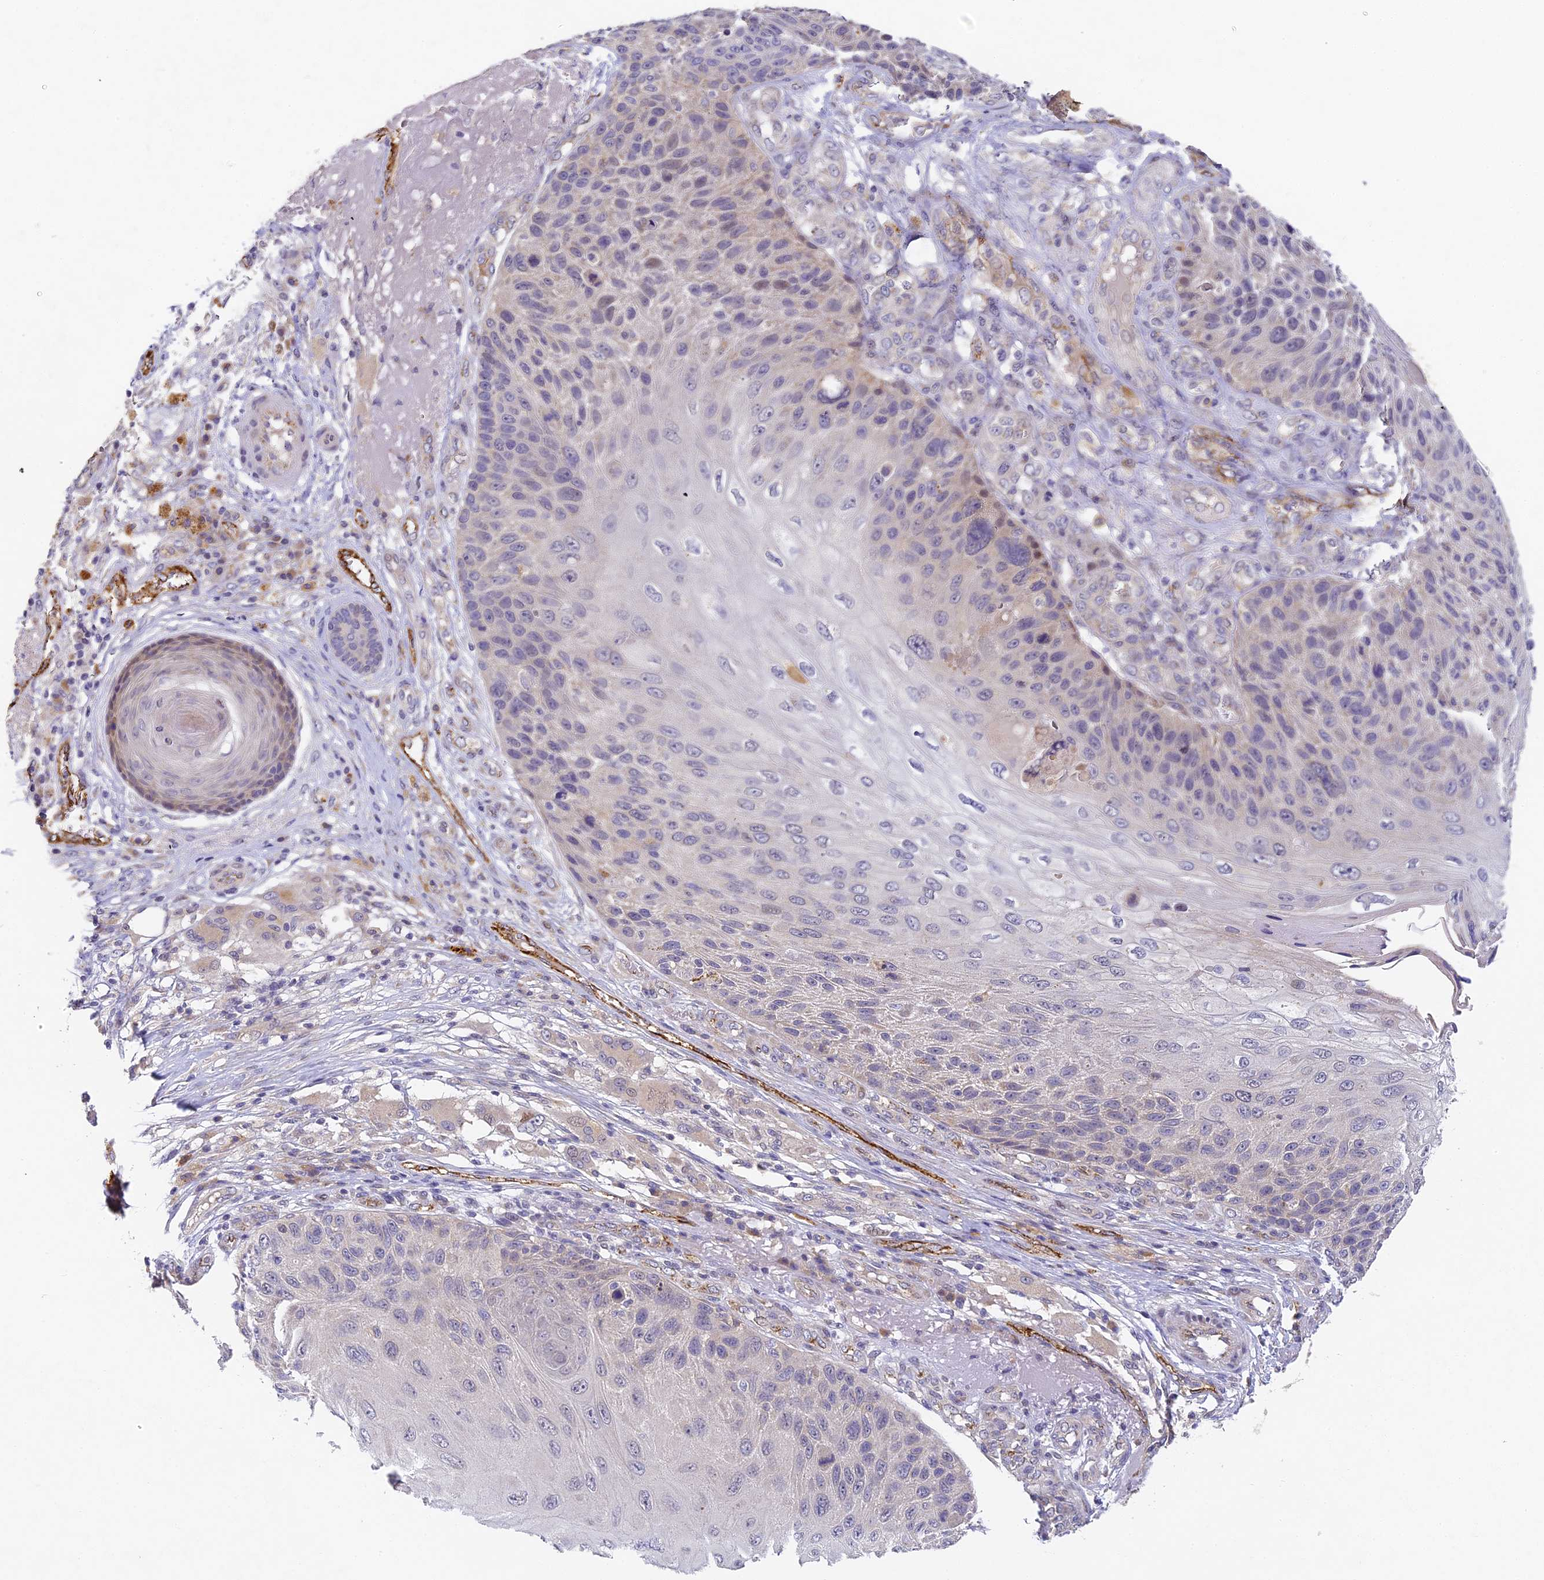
{"staining": {"intensity": "weak", "quantity": "<25%", "location": "cytoplasmic/membranous,nuclear"}, "tissue": "skin cancer", "cell_type": "Tumor cells", "image_type": "cancer", "snomed": [{"axis": "morphology", "description": "Squamous cell carcinoma, NOS"}, {"axis": "topography", "description": "Skin"}], "caption": "An IHC photomicrograph of skin squamous cell carcinoma is shown. There is no staining in tumor cells of skin squamous cell carcinoma.", "gene": "DNAAF10", "patient": {"sex": "female", "age": 88}}